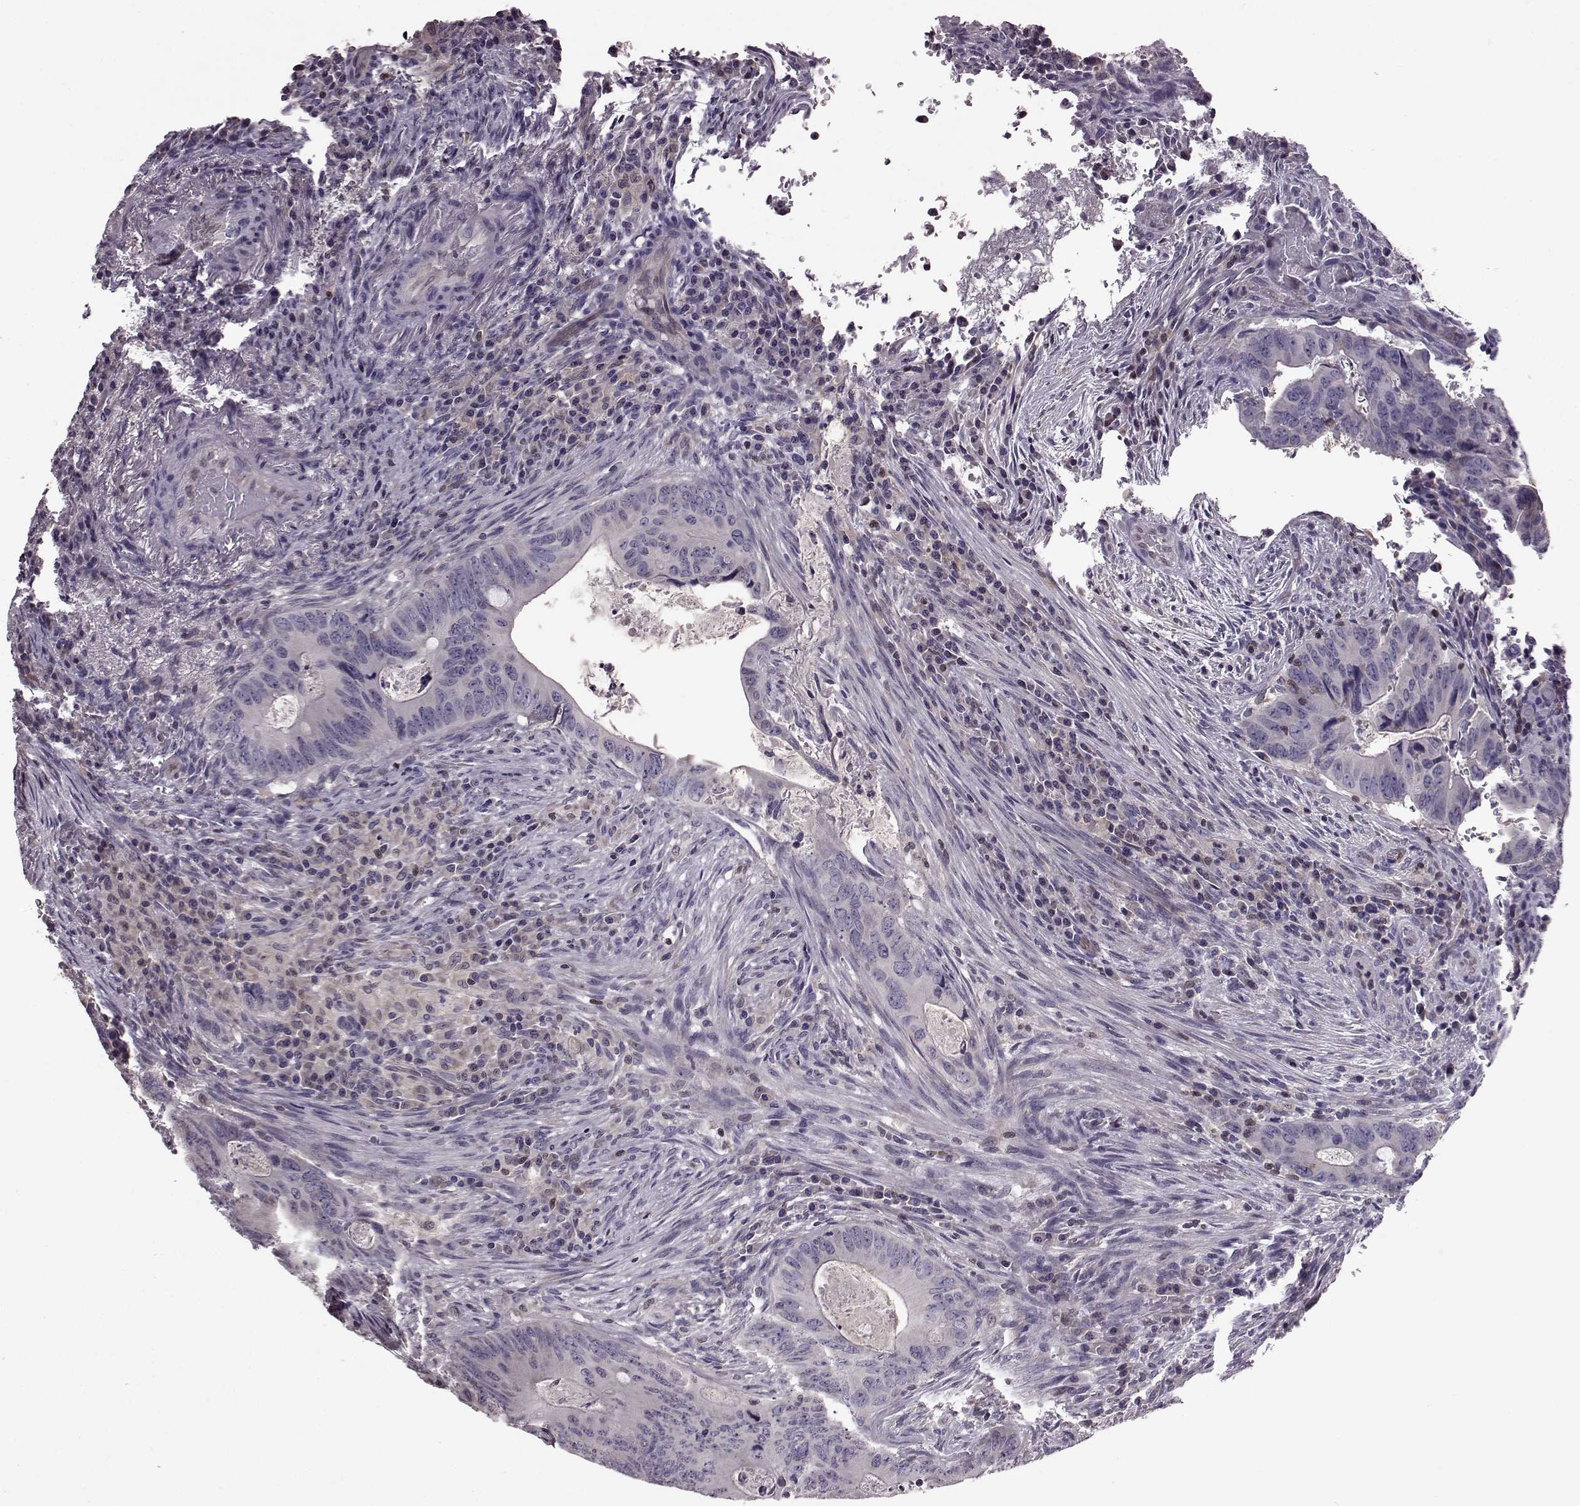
{"staining": {"intensity": "negative", "quantity": "none", "location": "none"}, "tissue": "colorectal cancer", "cell_type": "Tumor cells", "image_type": "cancer", "snomed": [{"axis": "morphology", "description": "Adenocarcinoma, NOS"}, {"axis": "topography", "description": "Colon"}], "caption": "Tumor cells show no significant protein expression in colorectal cancer (adenocarcinoma).", "gene": "CDC42SE1", "patient": {"sex": "female", "age": 74}}